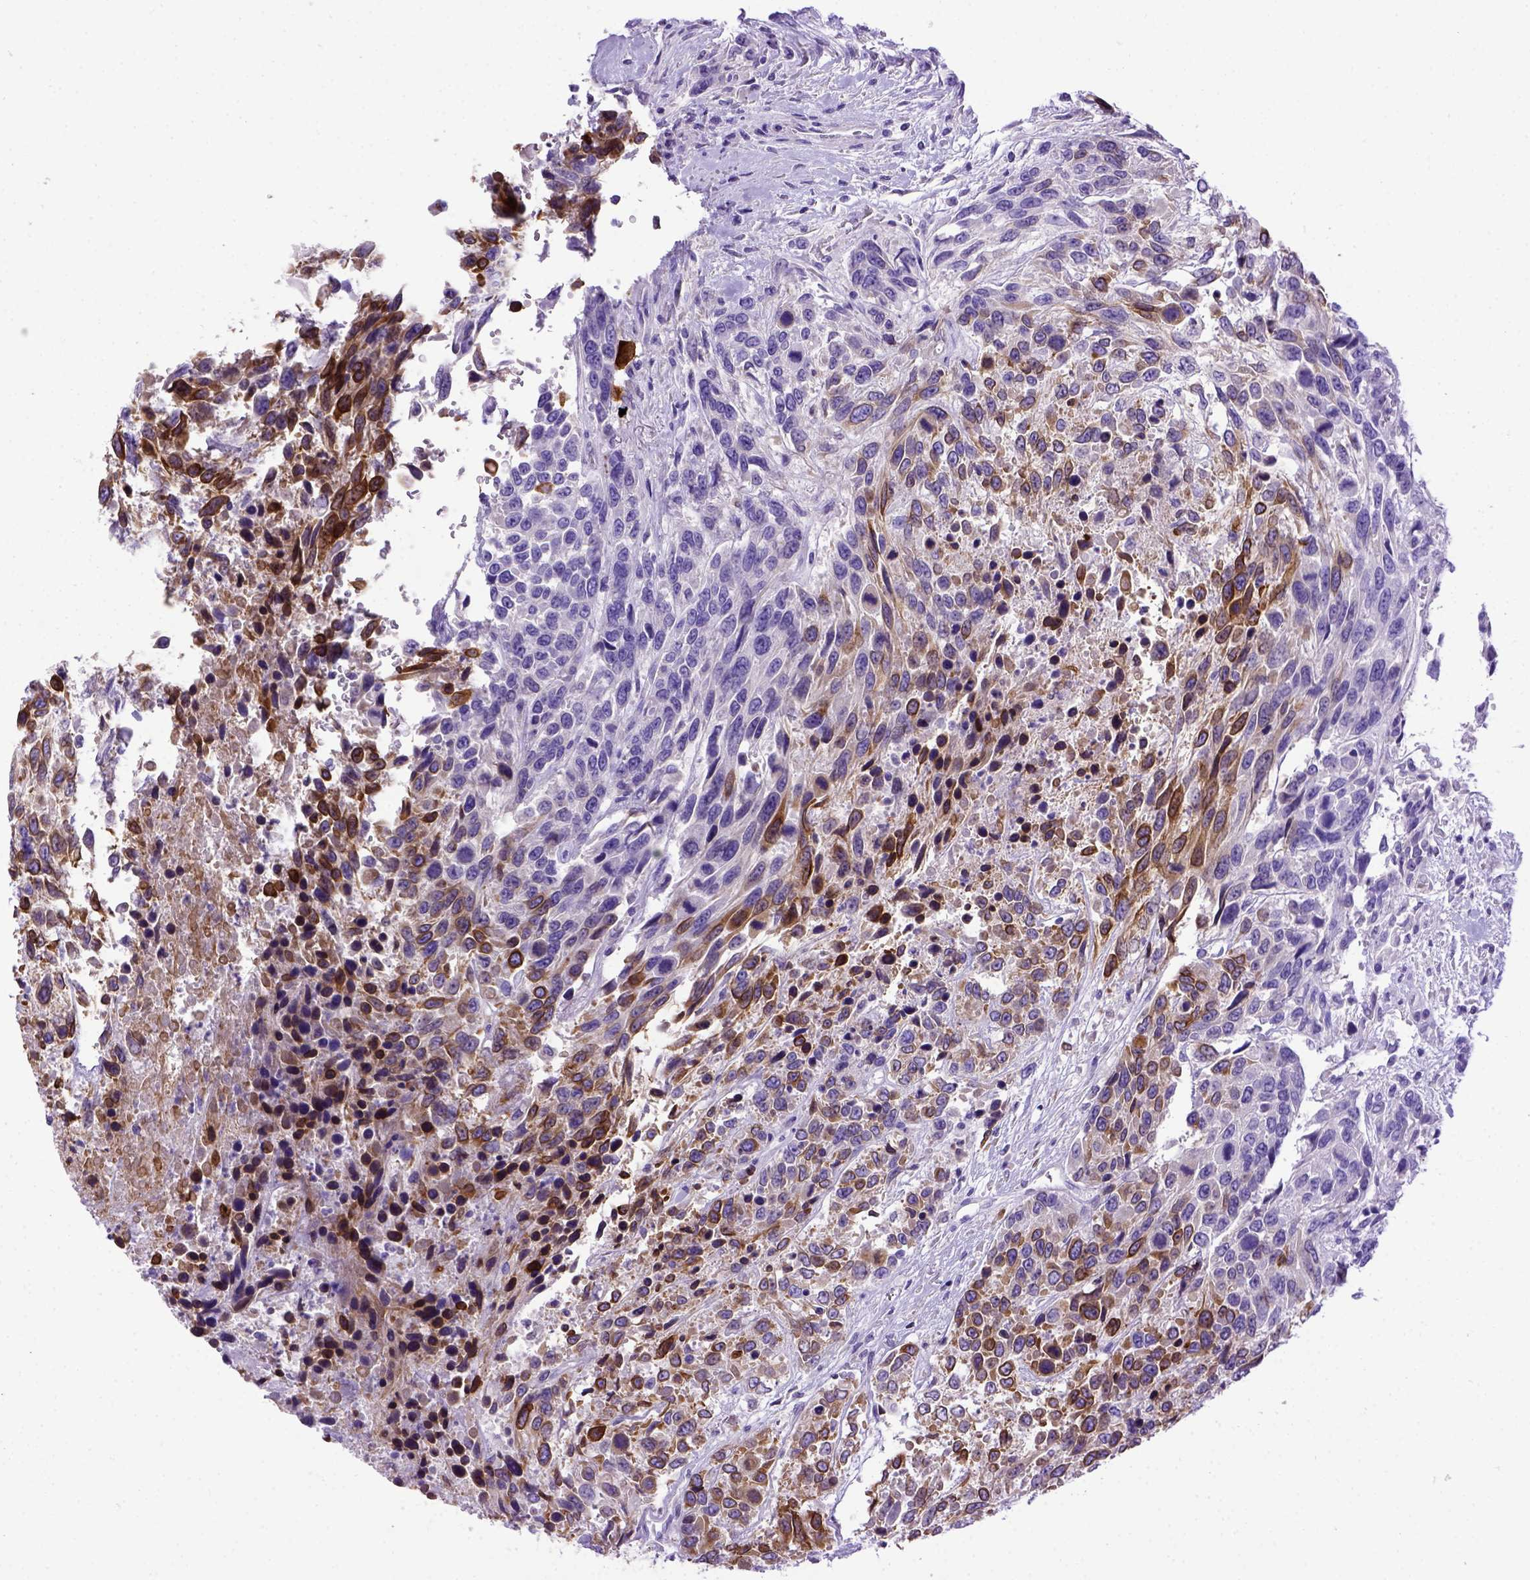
{"staining": {"intensity": "moderate", "quantity": "25%-75%", "location": "cytoplasmic/membranous"}, "tissue": "urothelial cancer", "cell_type": "Tumor cells", "image_type": "cancer", "snomed": [{"axis": "morphology", "description": "Urothelial carcinoma, High grade"}, {"axis": "topography", "description": "Urinary bladder"}], "caption": "Protein staining shows moderate cytoplasmic/membranous positivity in approximately 25%-75% of tumor cells in urothelial carcinoma (high-grade).", "gene": "PTGES", "patient": {"sex": "female", "age": 70}}